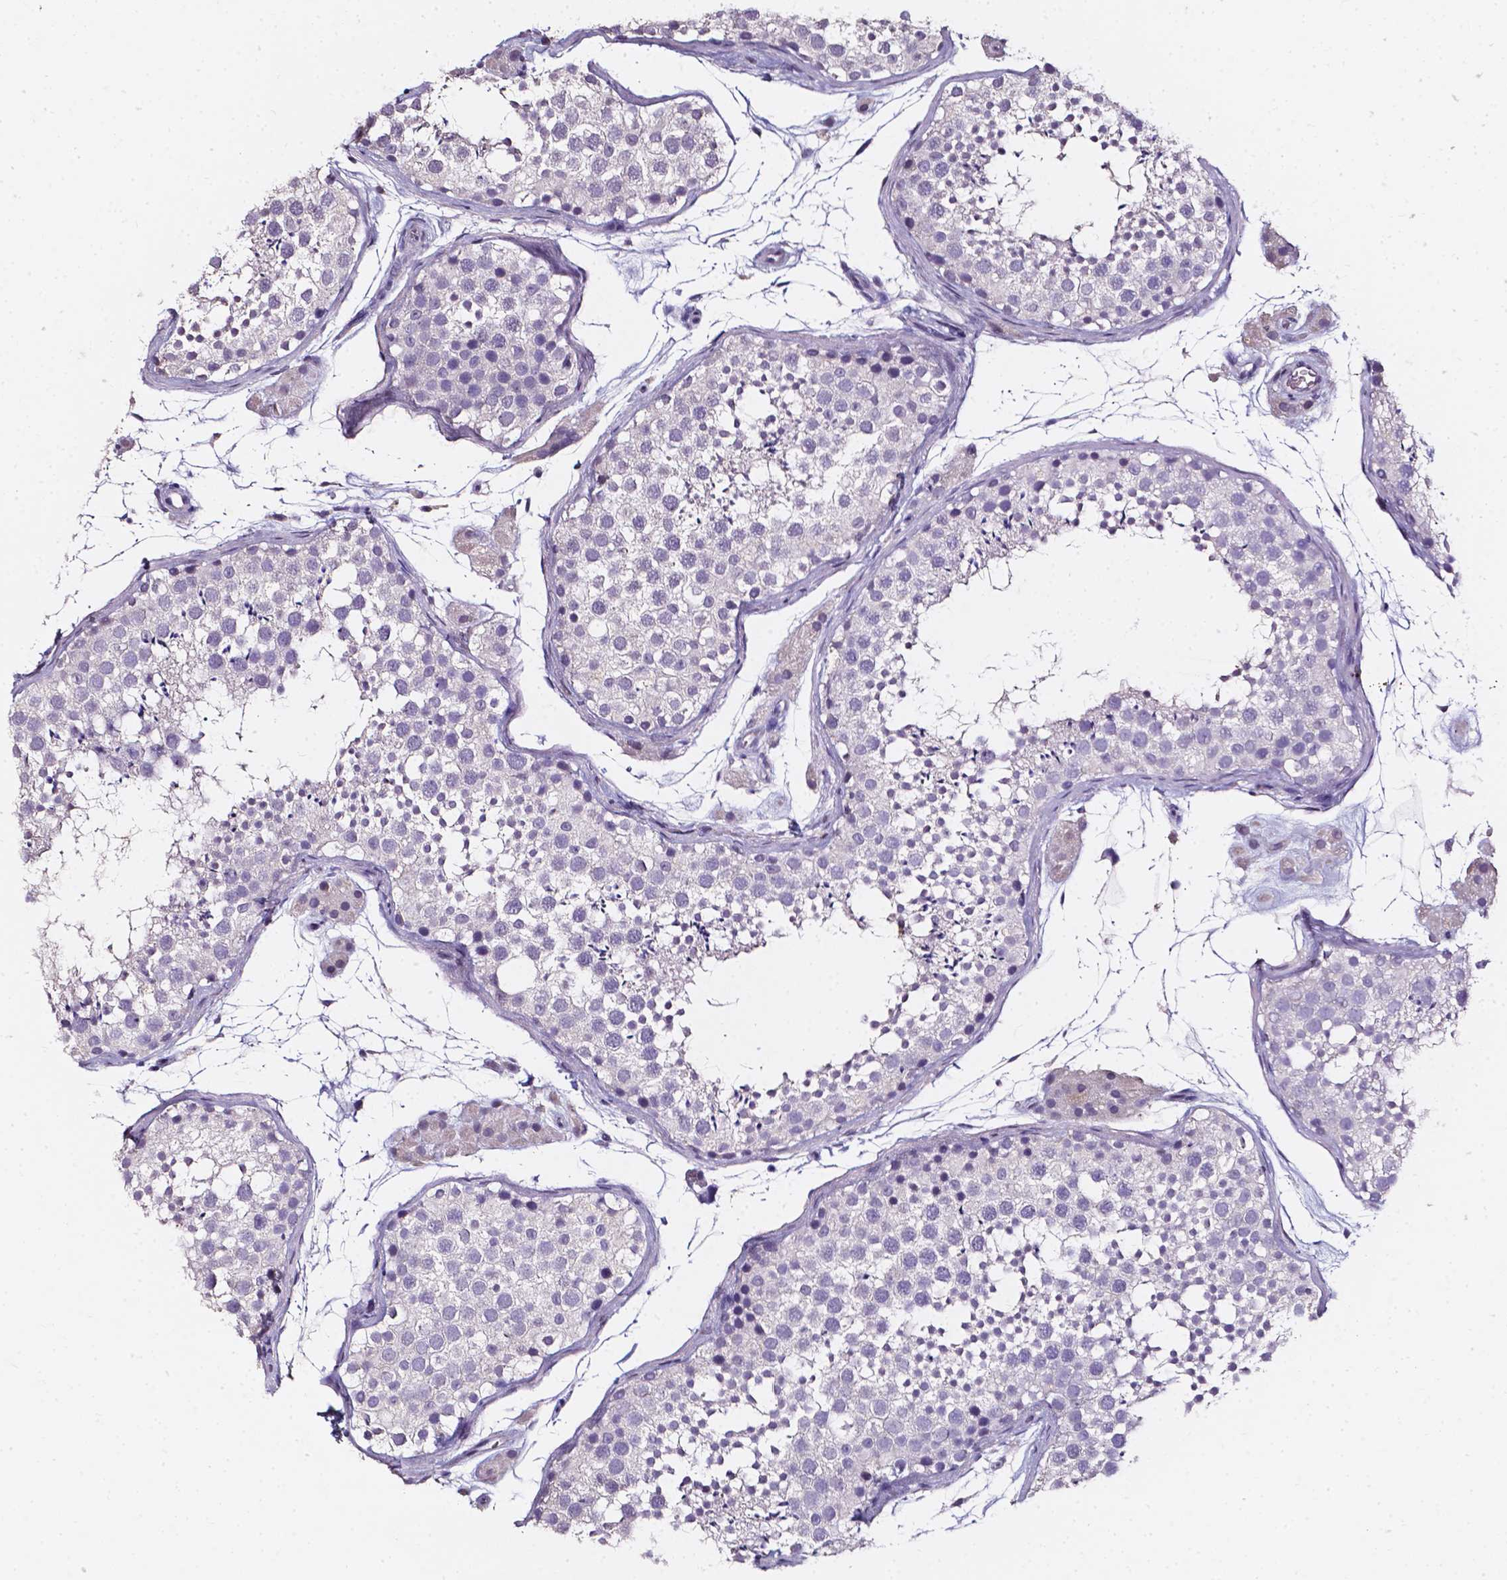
{"staining": {"intensity": "negative", "quantity": "none", "location": "none"}, "tissue": "testis", "cell_type": "Cells in seminiferous ducts", "image_type": "normal", "snomed": [{"axis": "morphology", "description": "Normal tissue, NOS"}, {"axis": "topography", "description": "Testis"}], "caption": "Testis was stained to show a protein in brown. There is no significant expression in cells in seminiferous ducts. (DAB immunohistochemistry visualized using brightfield microscopy, high magnification).", "gene": "AKR1B10", "patient": {"sex": "male", "age": 41}}